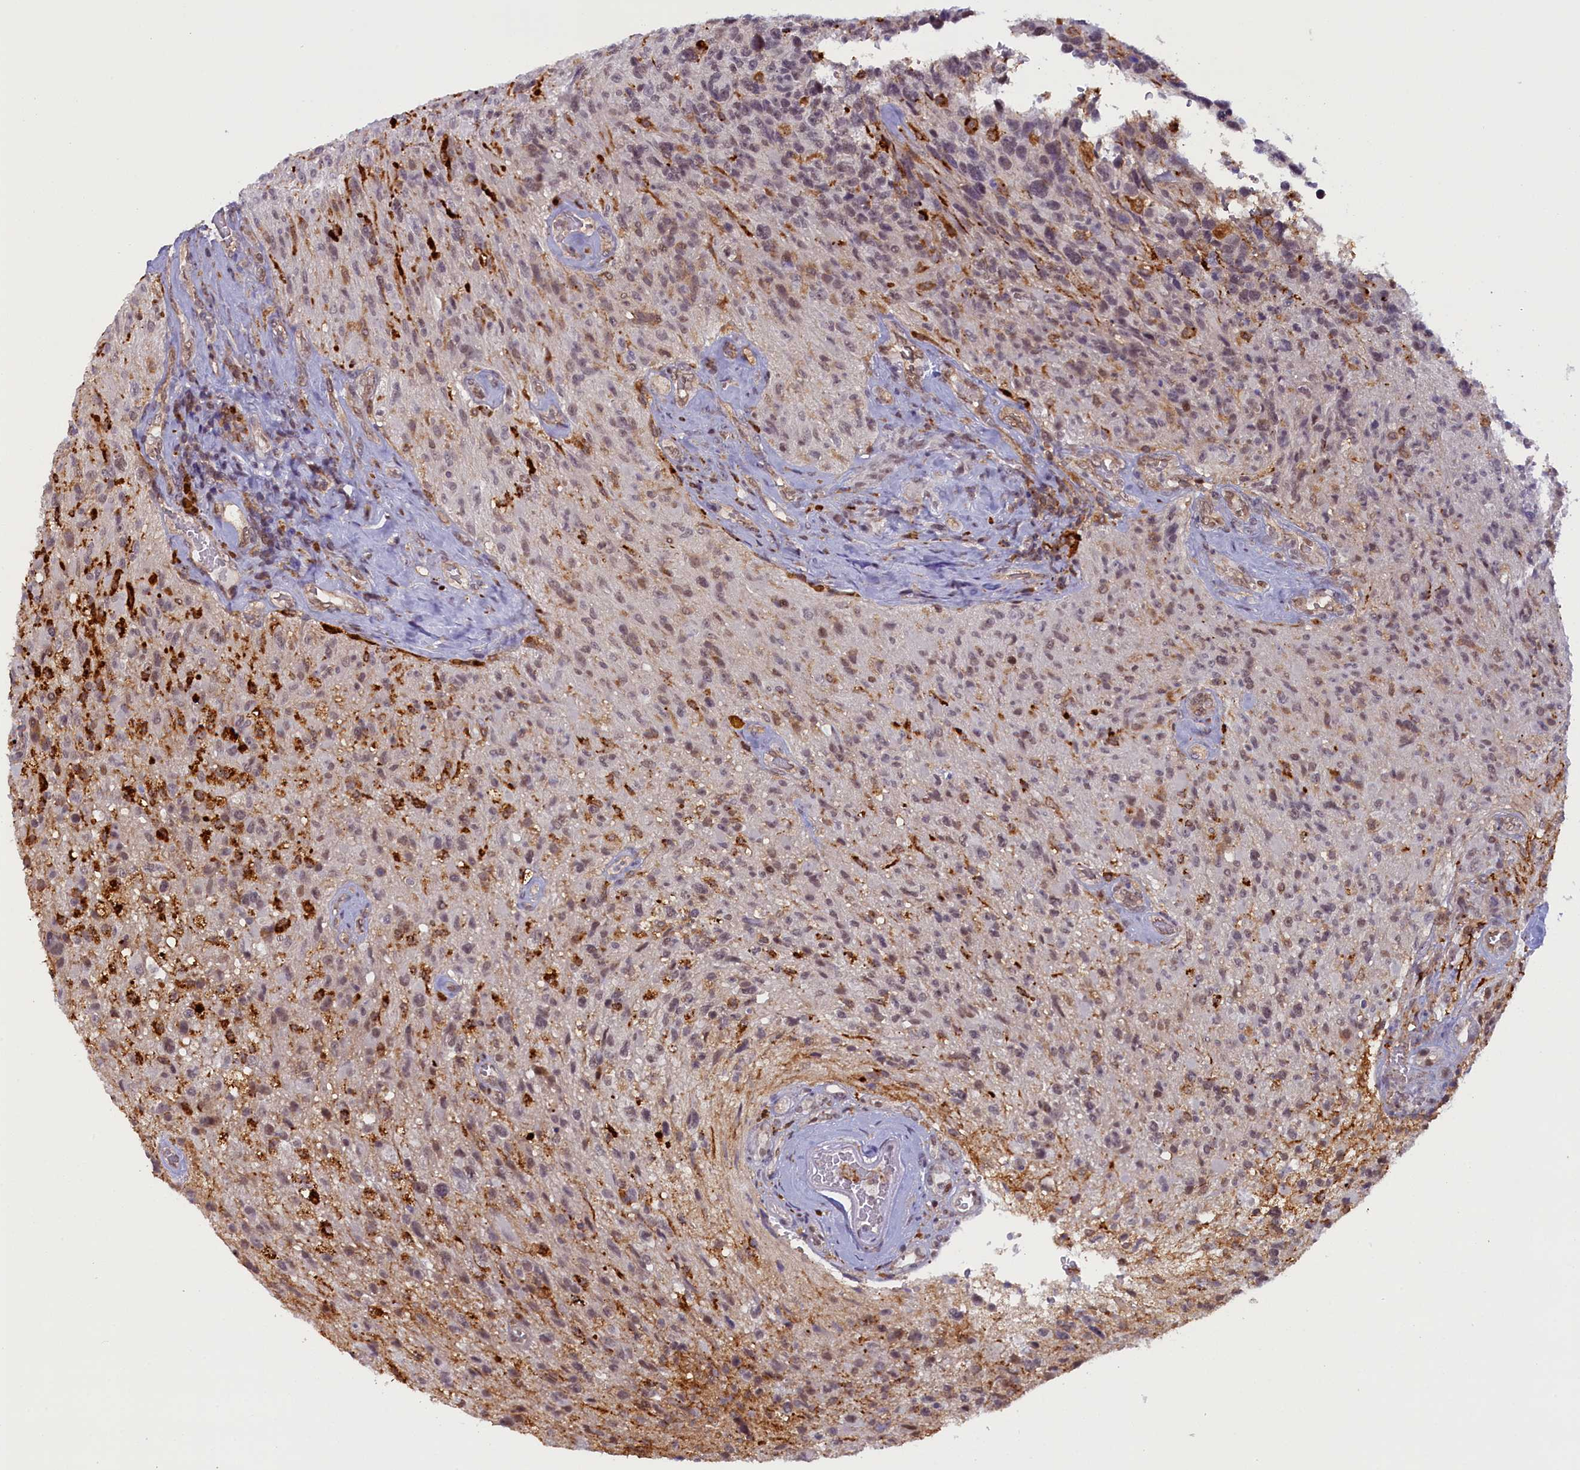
{"staining": {"intensity": "weak", "quantity": "25%-75%", "location": "cytoplasmic/membranous"}, "tissue": "glioma", "cell_type": "Tumor cells", "image_type": "cancer", "snomed": [{"axis": "morphology", "description": "Glioma, malignant, High grade"}, {"axis": "topography", "description": "Brain"}], "caption": "Brown immunohistochemical staining in malignant high-grade glioma reveals weak cytoplasmic/membranous staining in about 25%-75% of tumor cells. The staining is performed using DAB brown chromogen to label protein expression. The nuclei are counter-stained blue using hematoxylin.", "gene": "FCHO1", "patient": {"sex": "male", "age": 69}}